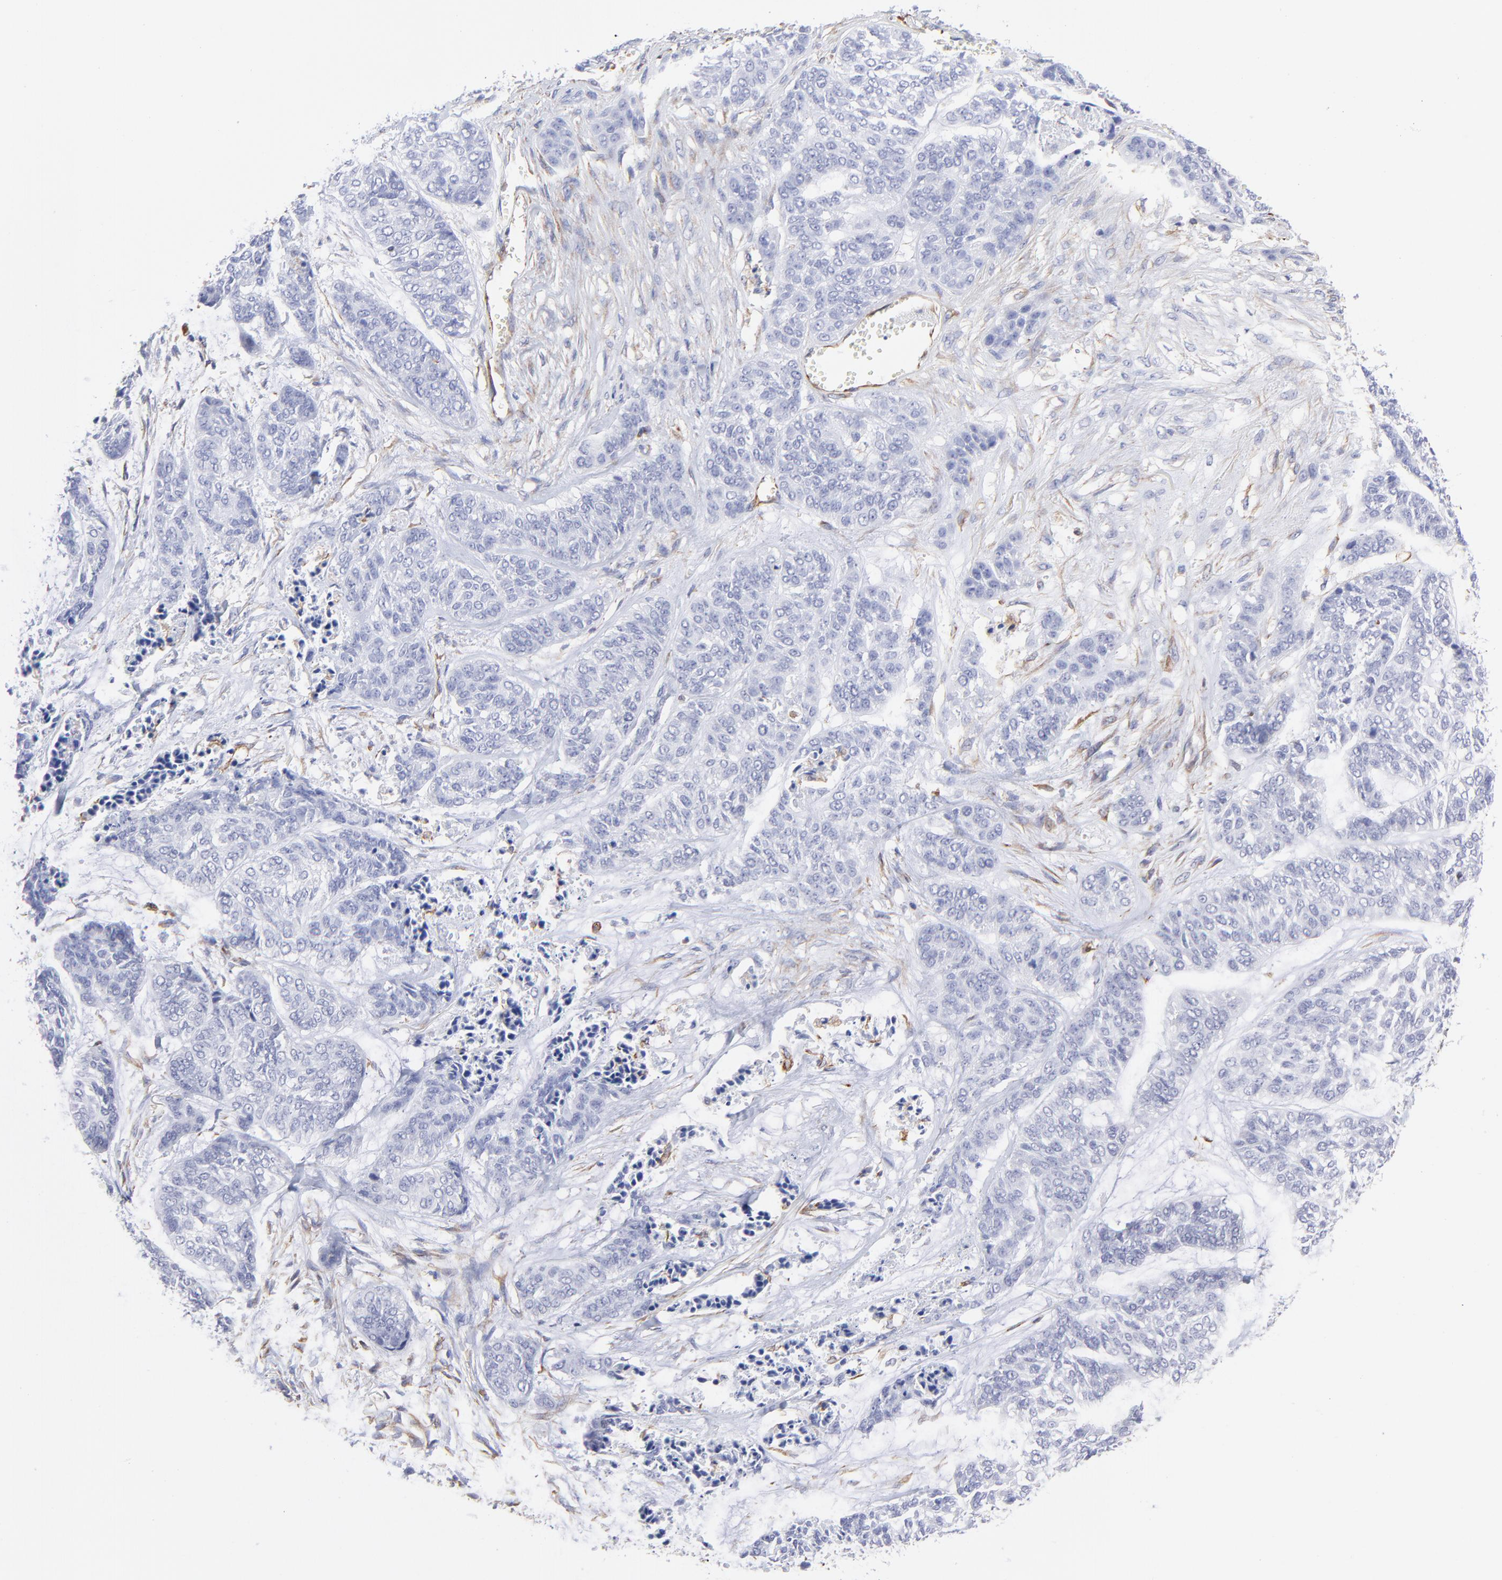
{"staining": {"intensity": "negative", "quantity": "none", "location": "none"}, "tissue": "skin cancer", "cell_type": "Tumor cells", "image_type": "cancer", "snomed": [{"axis": "morphology", "description": "Basal cell carcinoma"}, {"axis": "topography", "description": "Skin"}], "caption": "A high-resolution photomicrograph shows immunohistochemistry staining of basal cell carcinoma (skin), which reveals no significant expression in tumor cells.", "gene": "COX8C", "patient": {"sex": "female", "age": 64}}